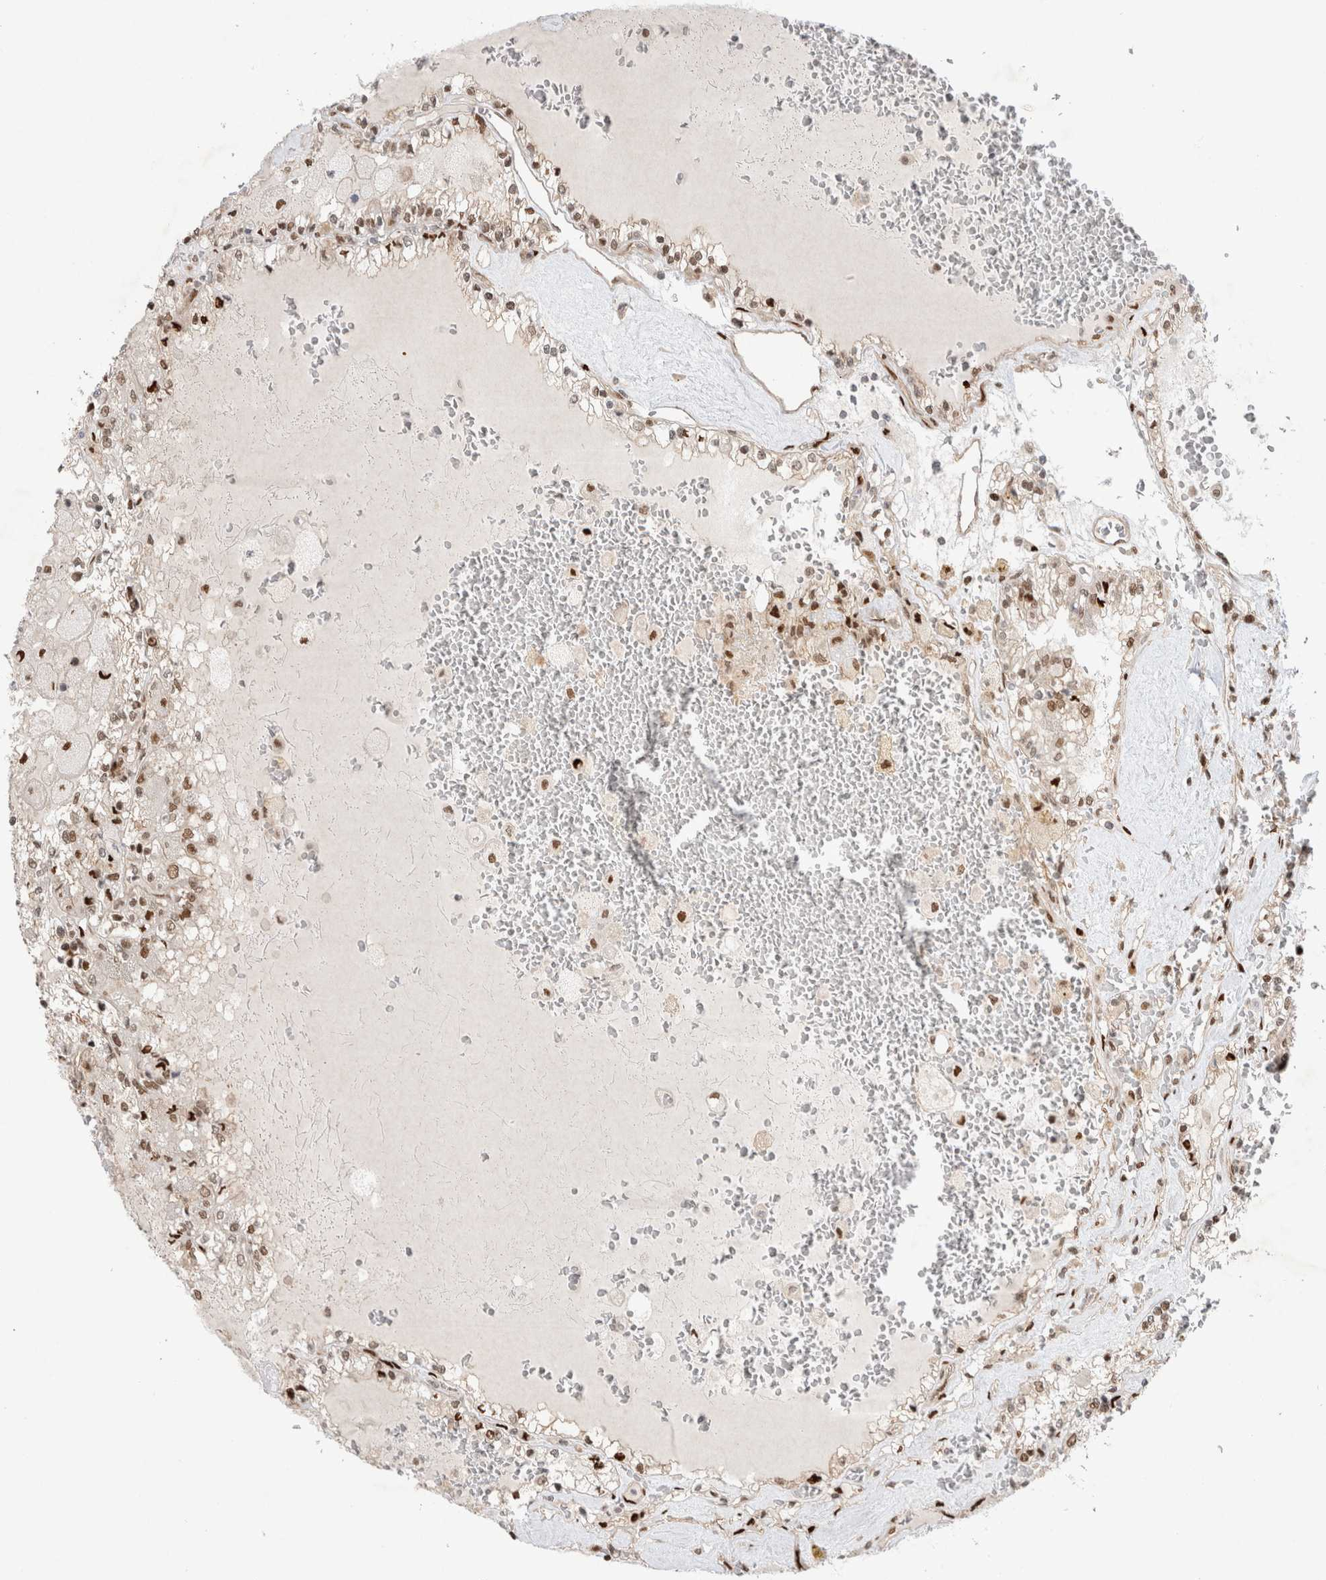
{"staining": {"intensity": "moderate", "quantity": ">75%", "location": "nuclear"}, "tissue": "renal cancer", "cell_type": "Tumor cells", "image_type": "cancer", "snomed": [{"axis": "morphology", "description": "Adenocarcinoma, NOS"}, {"axis": "topography", "description": "Kidney"}], "caption": "Renal cancer stained for a protein shows moderate nuclear positivity in tumor cells.", "gene": "TCF4", "patient": {"sex": "female", "age": 56}}